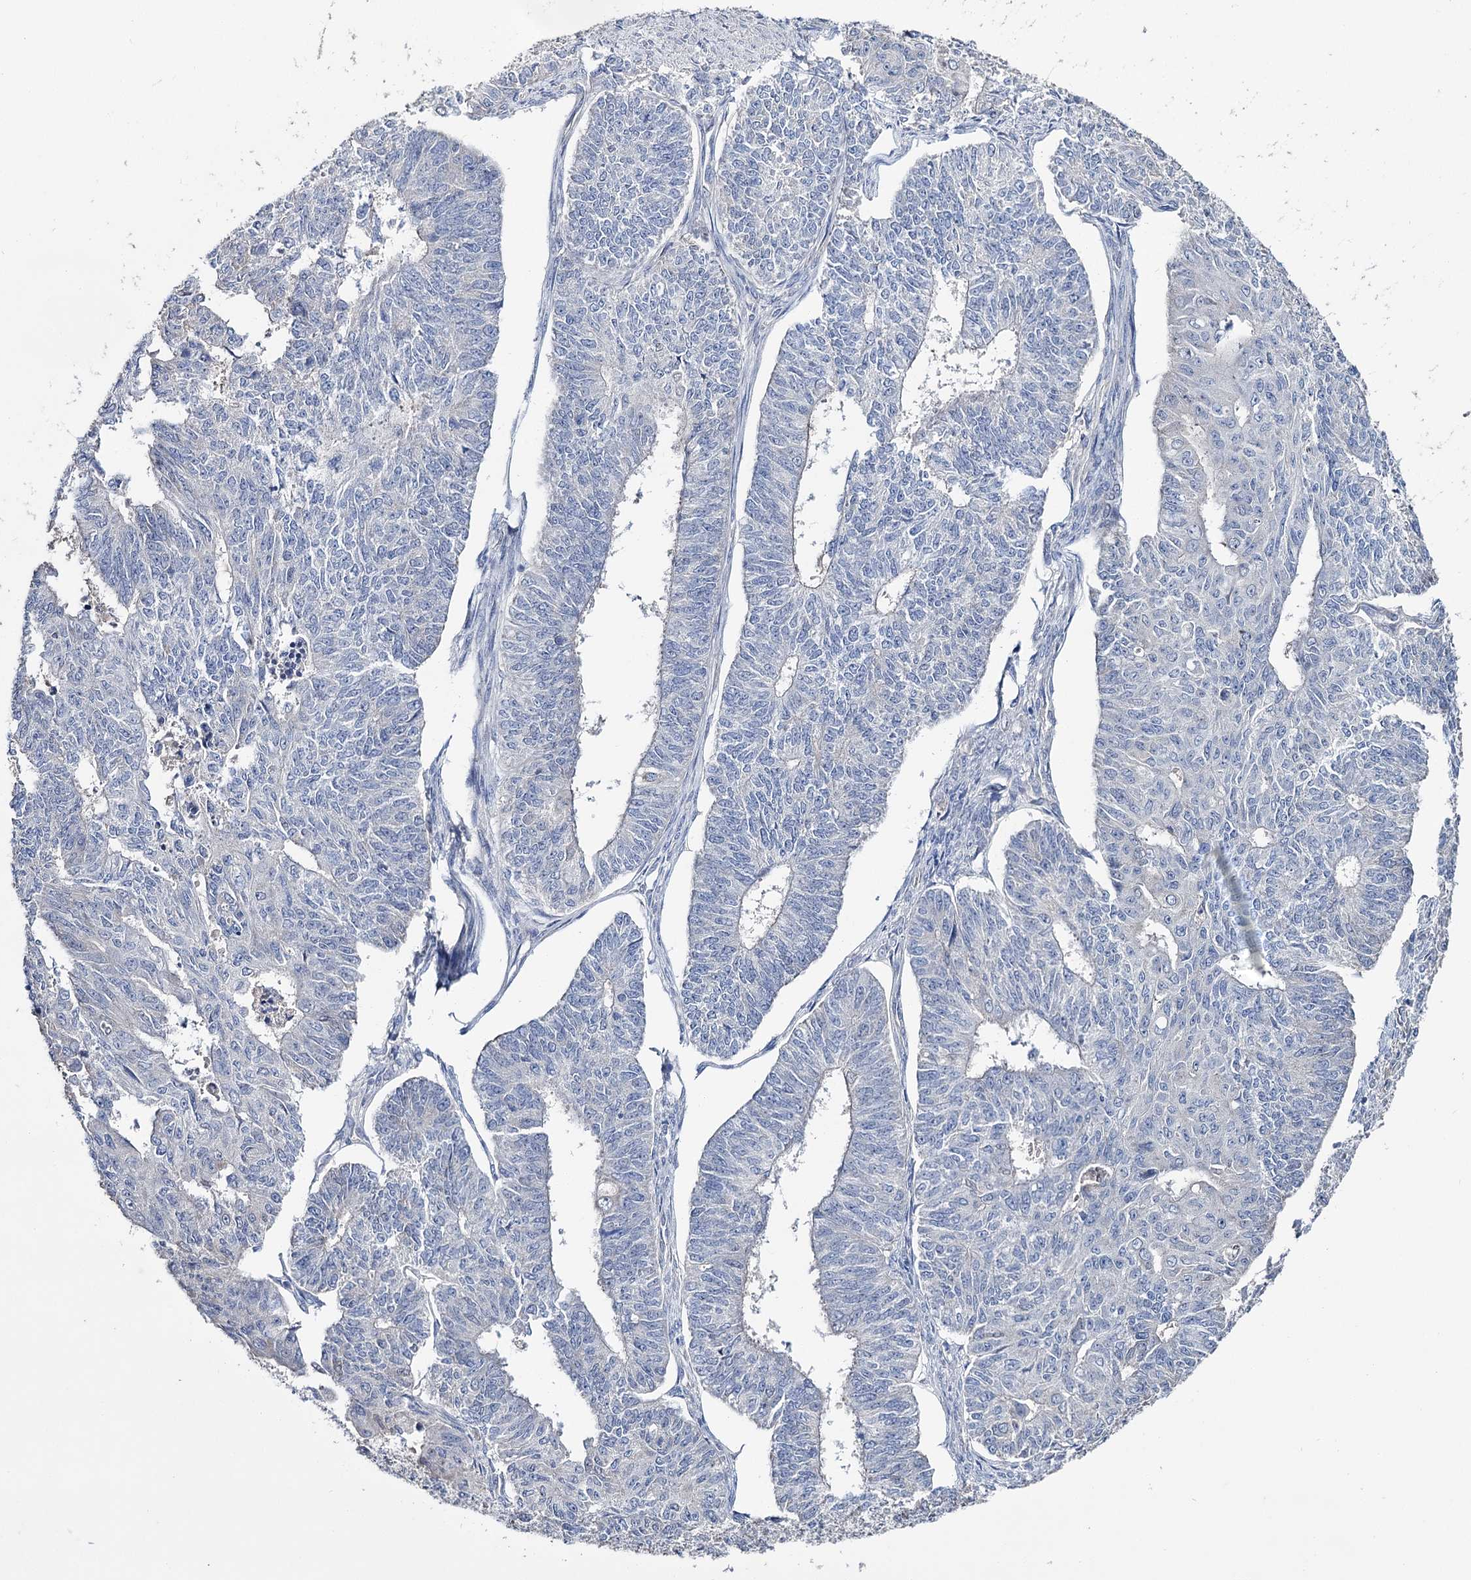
{"staining": {"intensity": "negative", "quantity": "none", "location": "none"}, "tissue": "endometrial cancer", "cell_type": "Tumor cells", "image_type": "cancer", "snomed": [{"axis": "morphology", "description": "Adenocarcinoma, NOS"}, {"axis": "topography", "description": "Endometrium"}], "caption": "High magnification brightfield microscopy of endometrial cancer stained with DAB (brown) and counterstained with hematoxylin (blue): tumor cells show no significant expression.", "gene": "EPB41L5", "patient": {"sex": "female", "age": 32}}